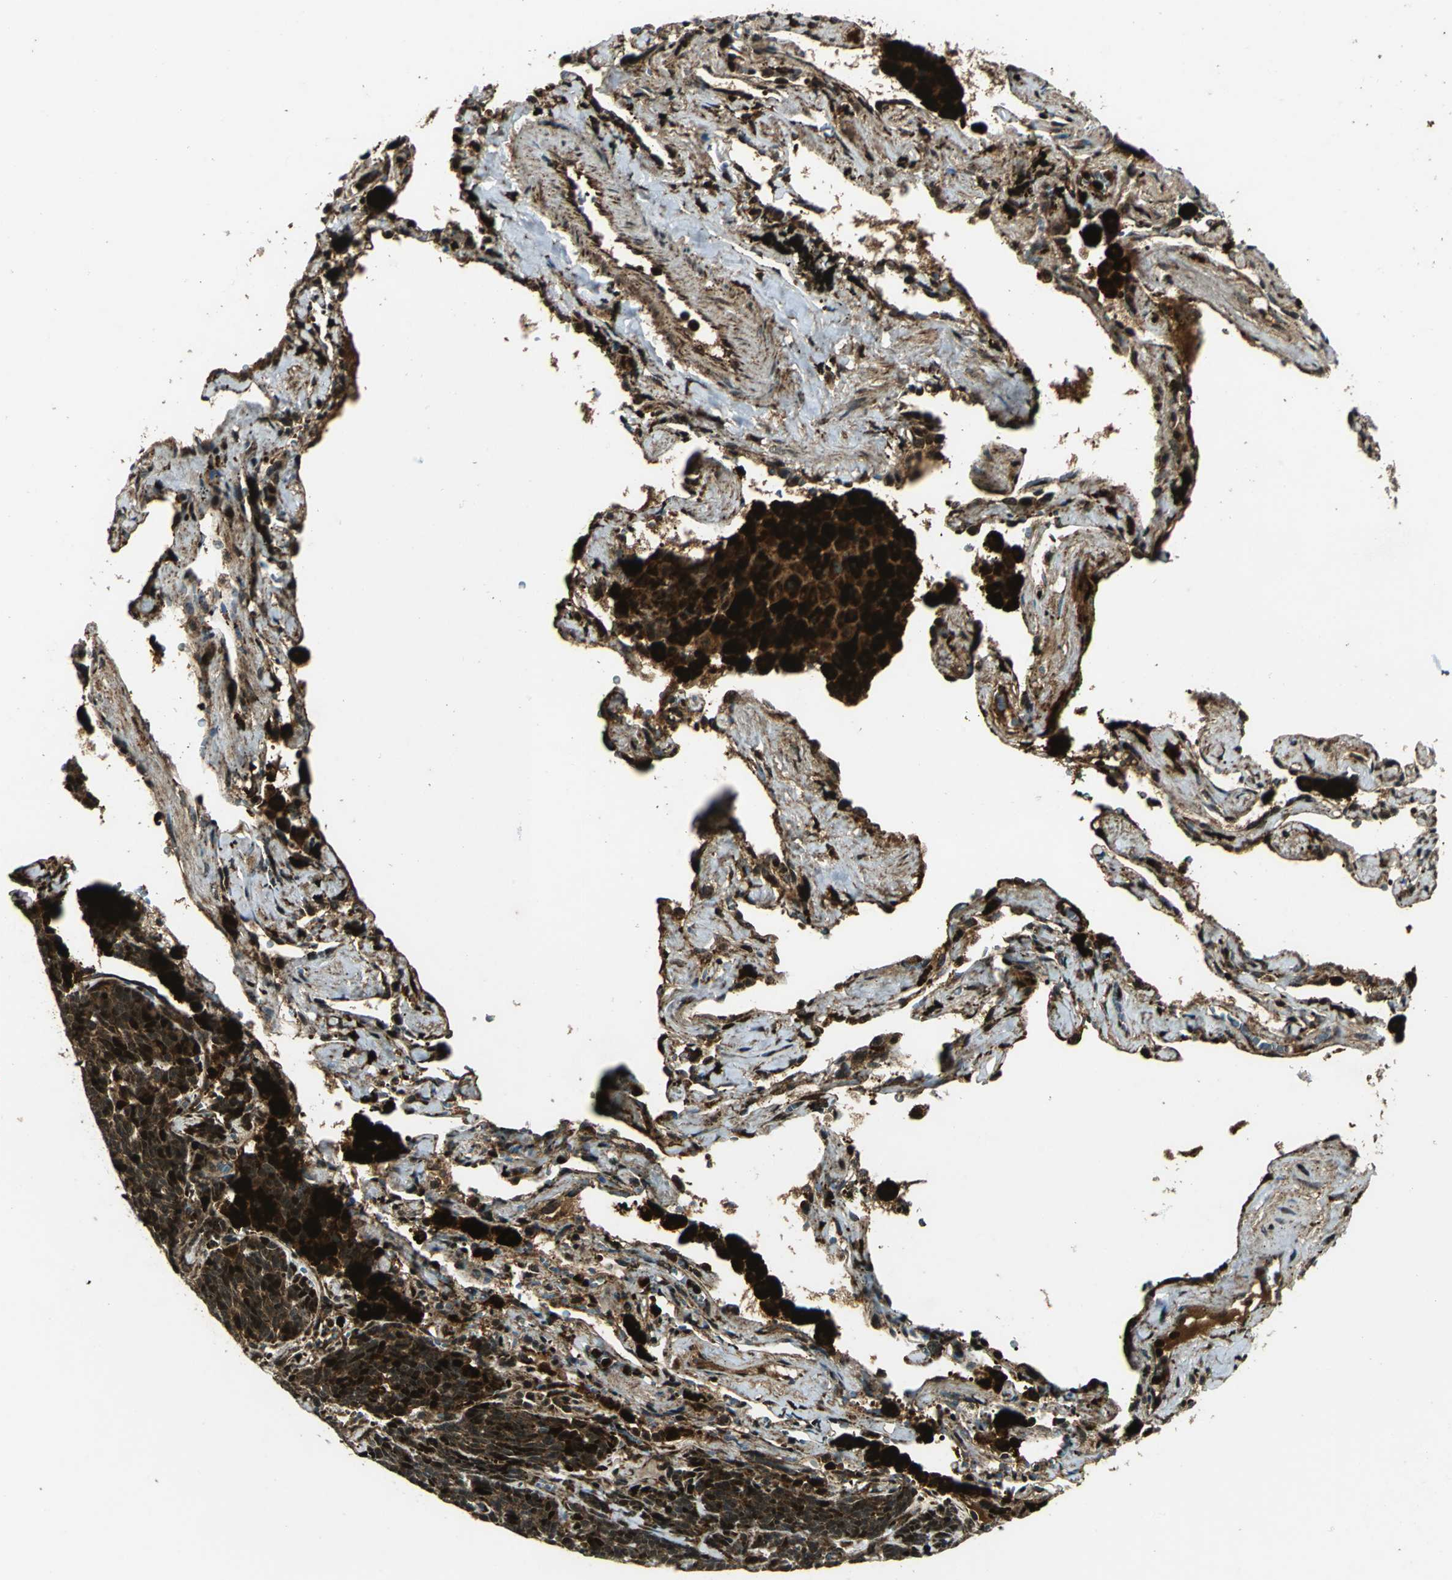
{"staining": {"intensity": "strong", "quantity": ">75%", "location": "cytoplasmic/membranous,nuclear"}, "tissue": "lung cancer", "cell_type": "Tumor cells", "image_type": "cancer", "snomed": [{"axis": "morphology", "description": "Neoplasm, malignant, NOS"}, {"axis": "topography", "description": "Lung"}], "caption": "Lung malignant neoplasm stained with DAB (3,3'-diaminobenzidine) IHC displays high levels of strong cytoplasmic/membranous and nuclear positivity in about >75% of tumor cells.", "gene": "PPP1R13L", "patient": {"sex": "female", "age": 58}}